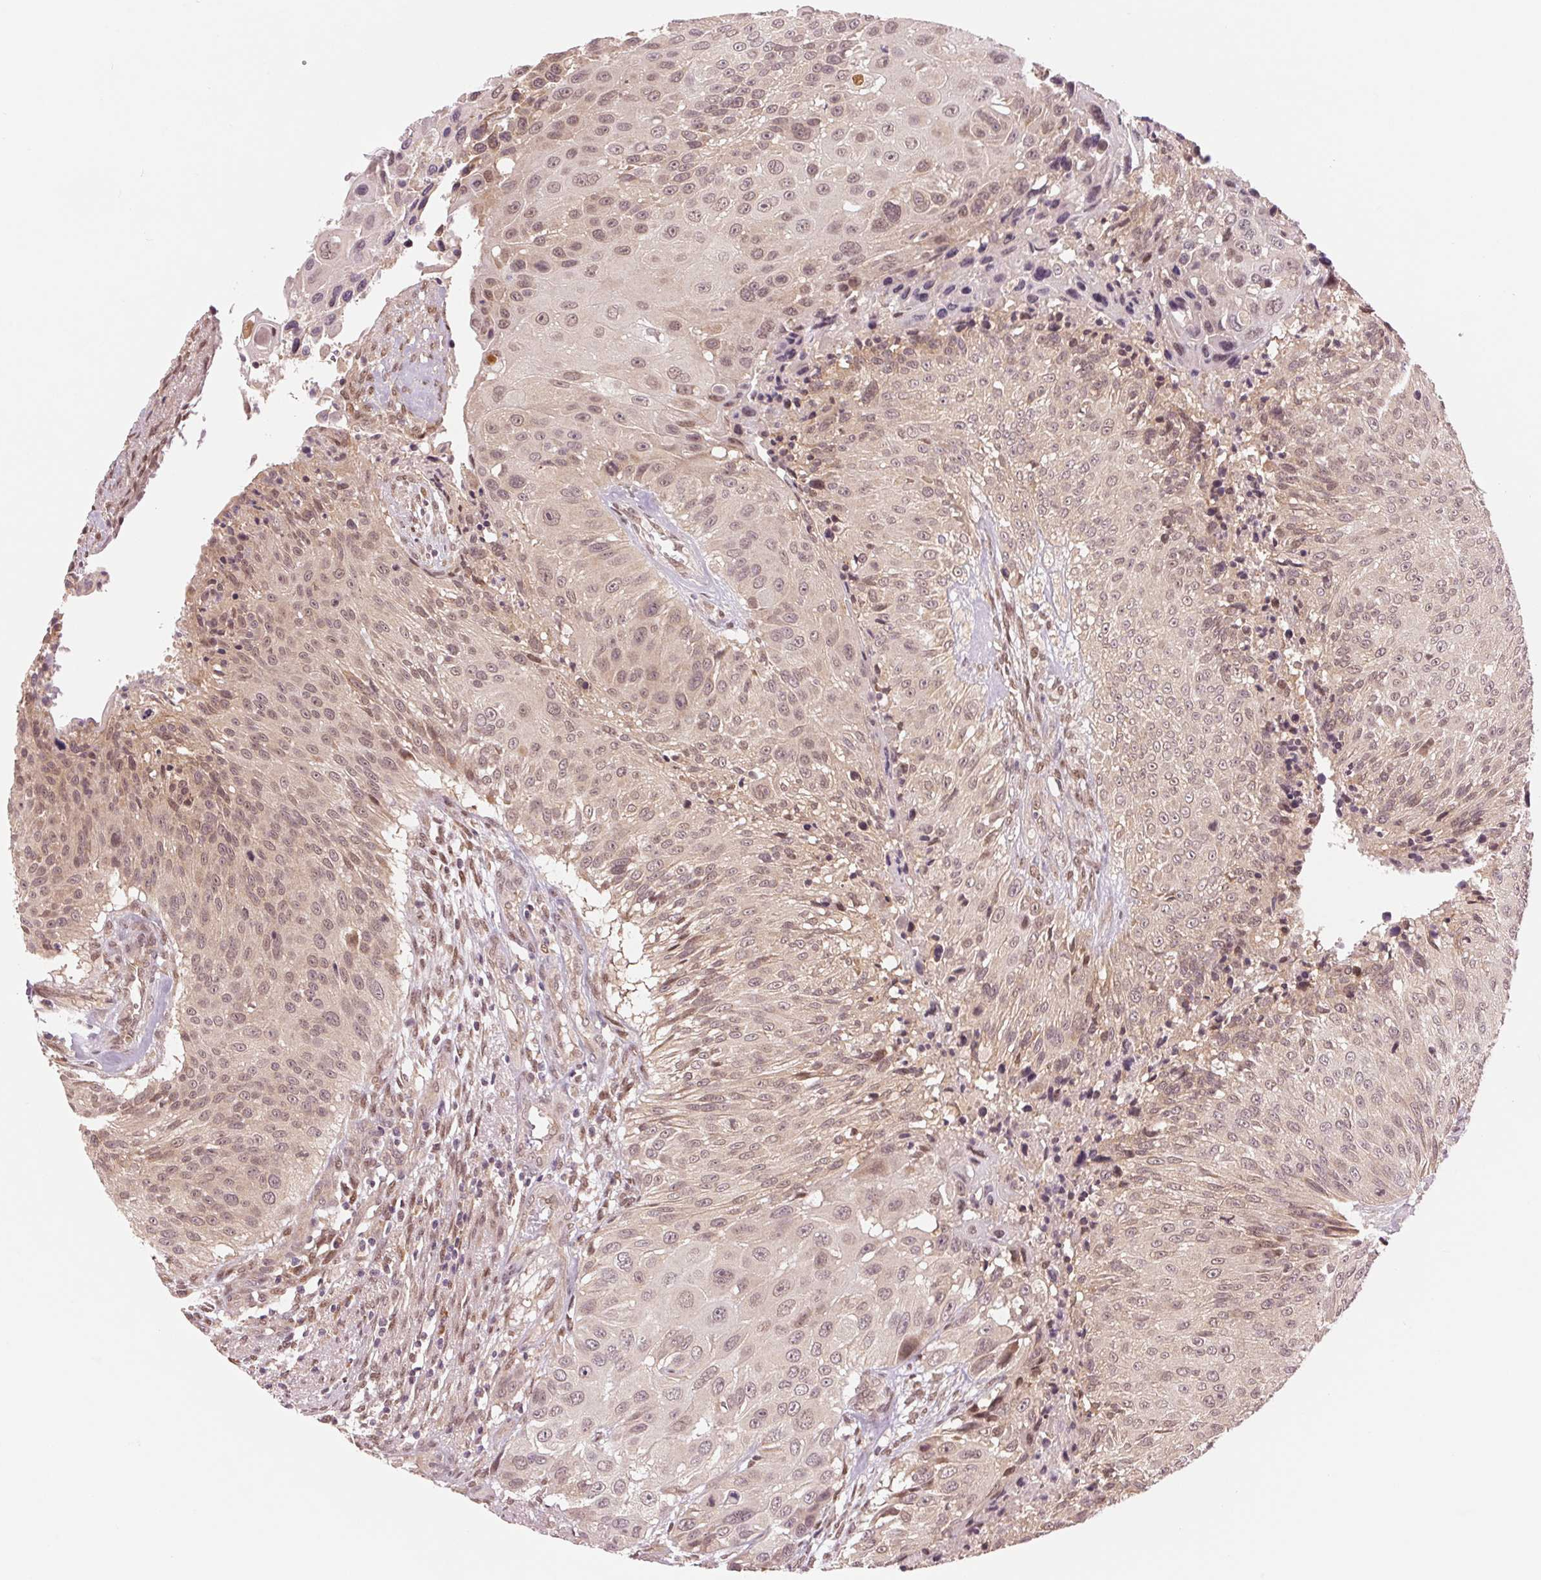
{"staining": {"intensity": "moderate", "quantity": ">75%", "location": "nuclear"}, "tissue": "urothelial cancer", "cell_type": "Tumor cells", "image_type": "cancer", "snomed": [{"axis": "morphology", "description": "Urothelial carcinoma, NOS"}, {"axis": "topography", "description": "Urinary bladder"}], "caption": "Immunohistochemical staining of transitional cell carcinoma displays medium levels of moderate nuclear expression in about >75% of tumor cells.", "gene": "ERI3", "patient": {"sex": "male", "age": 55}}